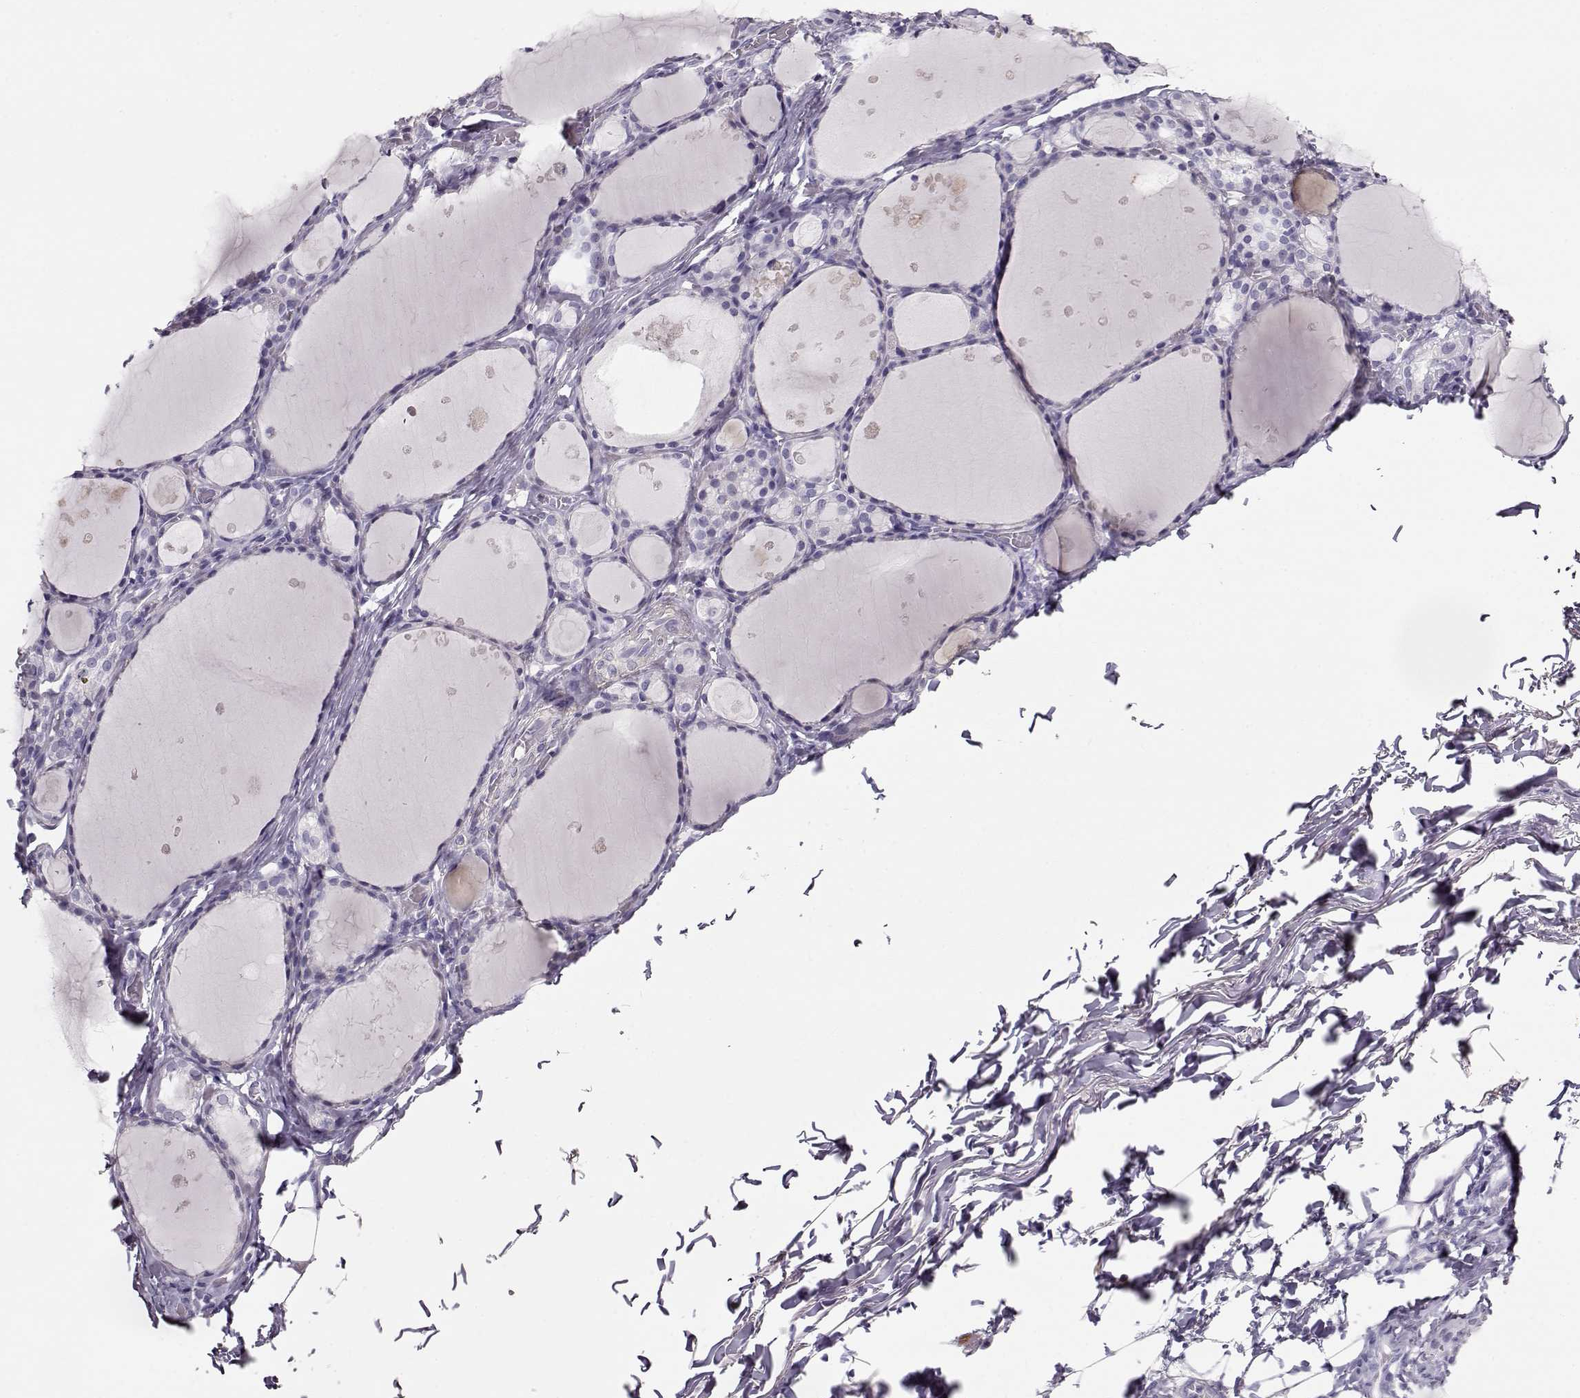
{"staining": {"intensity": "negative", "quantity": "none", "location": "none"}, "tissue": "thyroid gland", "cell_type": "Glandular cells", "image_type": "normal", "snomed": [{"axis": "morphology", "description": "Normal tissue, NOS"}, {"axis": "topography", "description": "Thyroid gland"}], "caption": "High magnification brightfield microscopy of unremarkable thyroid gland stained with DAB (brown) and counterstained with hematoxylin (blue): glandular cells show no significant positivity.", "gene": "RBM44", "patient": {"sex": "male", "age": 68}}